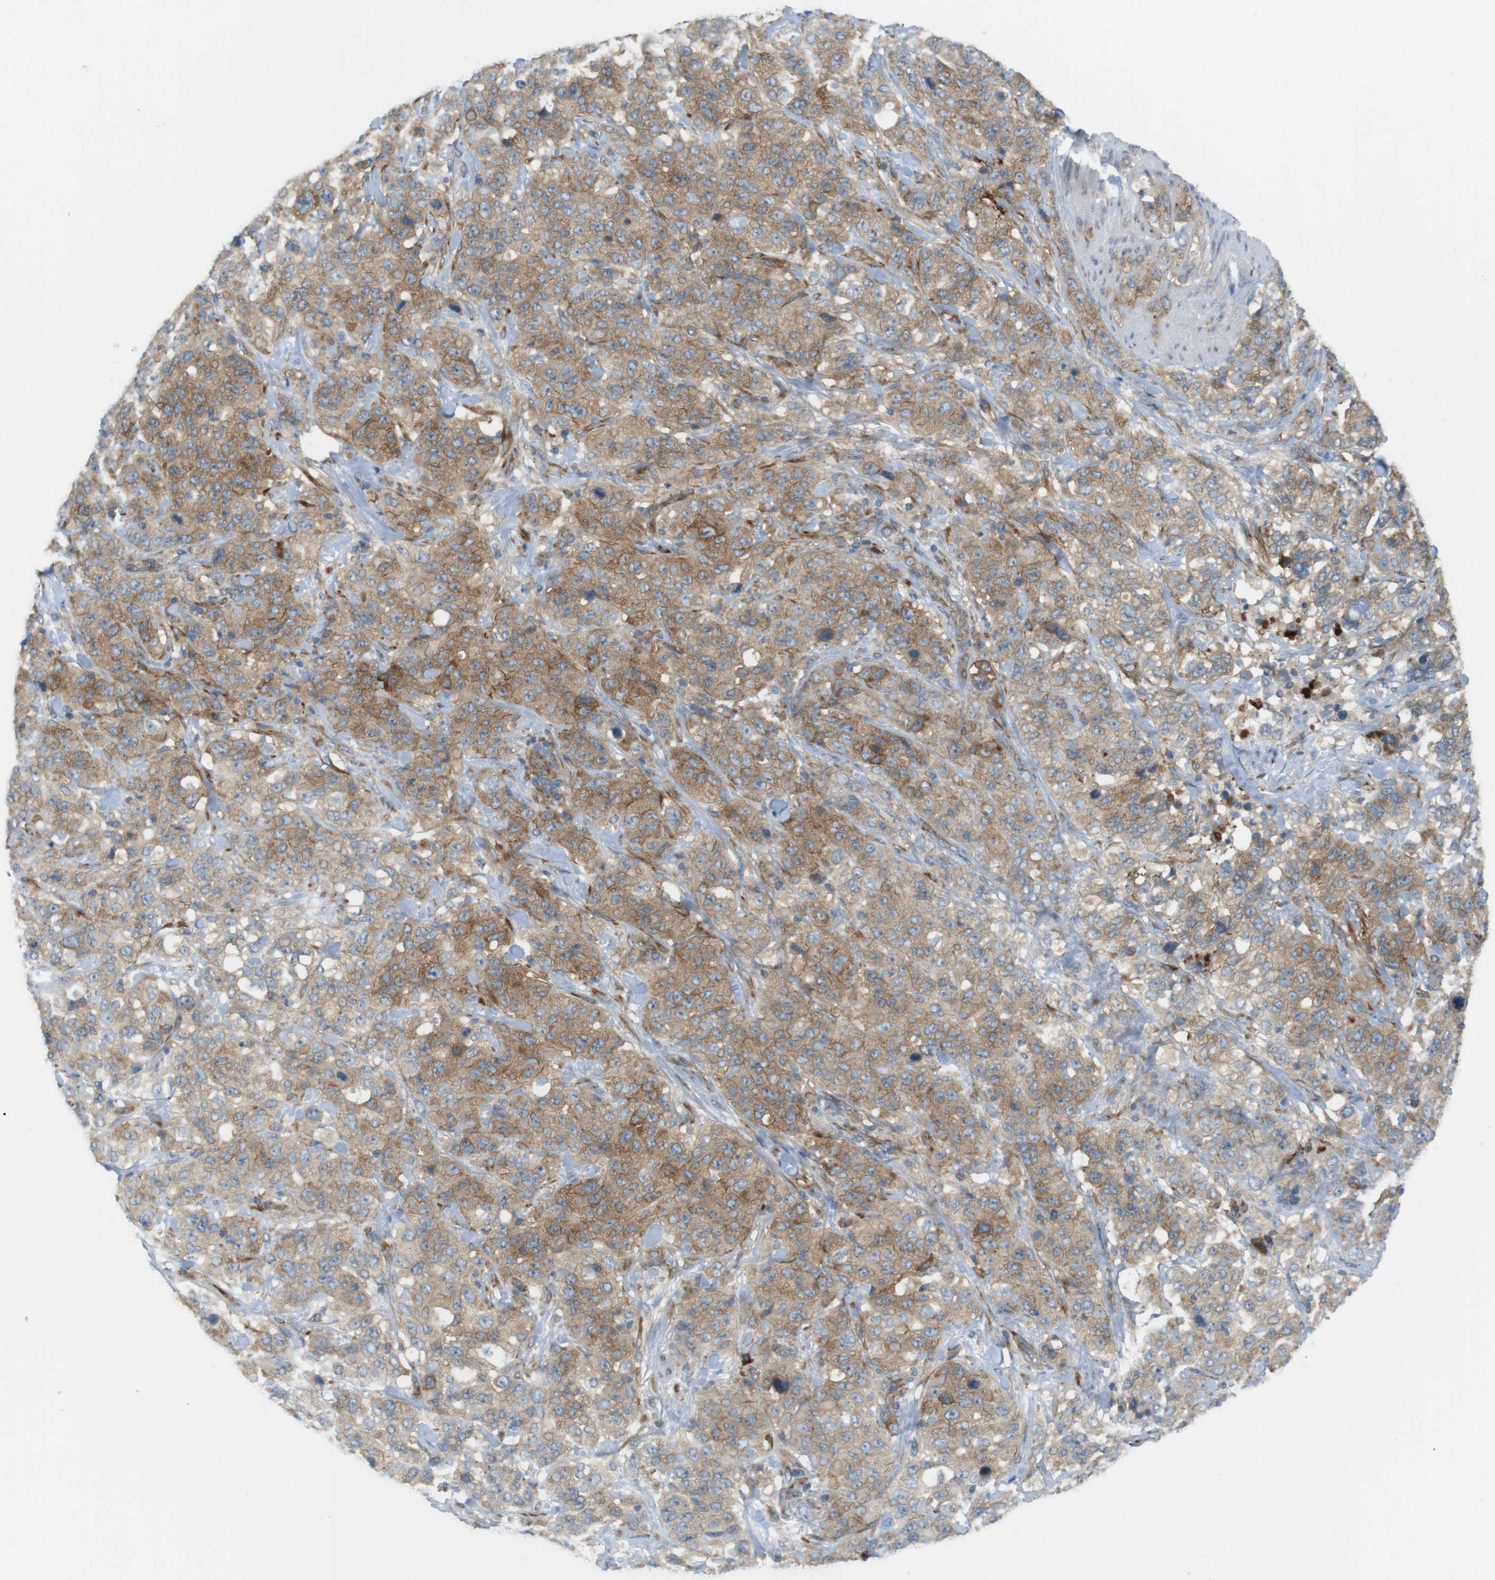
{"staining": {"intensity": "moderate", "quantity": ">75%", "location": "cytoplasmic/membranous"}, "tissue": "stomach cancer", "cell_type": "Tumor cells", "image_type": "cancer", "snomed": [{"axis": "morphology", "description": "Adenocarcinoma, NOS"}, {"axis": "topography", "description": "Stomach"}], "caption": "Immunohistochemistry of human stomach adenocarcinoma reveals medium levels of moderate cytoplasmic/membranous positivity in about >75% of tumor cells.", "gene": "GJC3", "patient": {"sex": "male", "age": 48}}